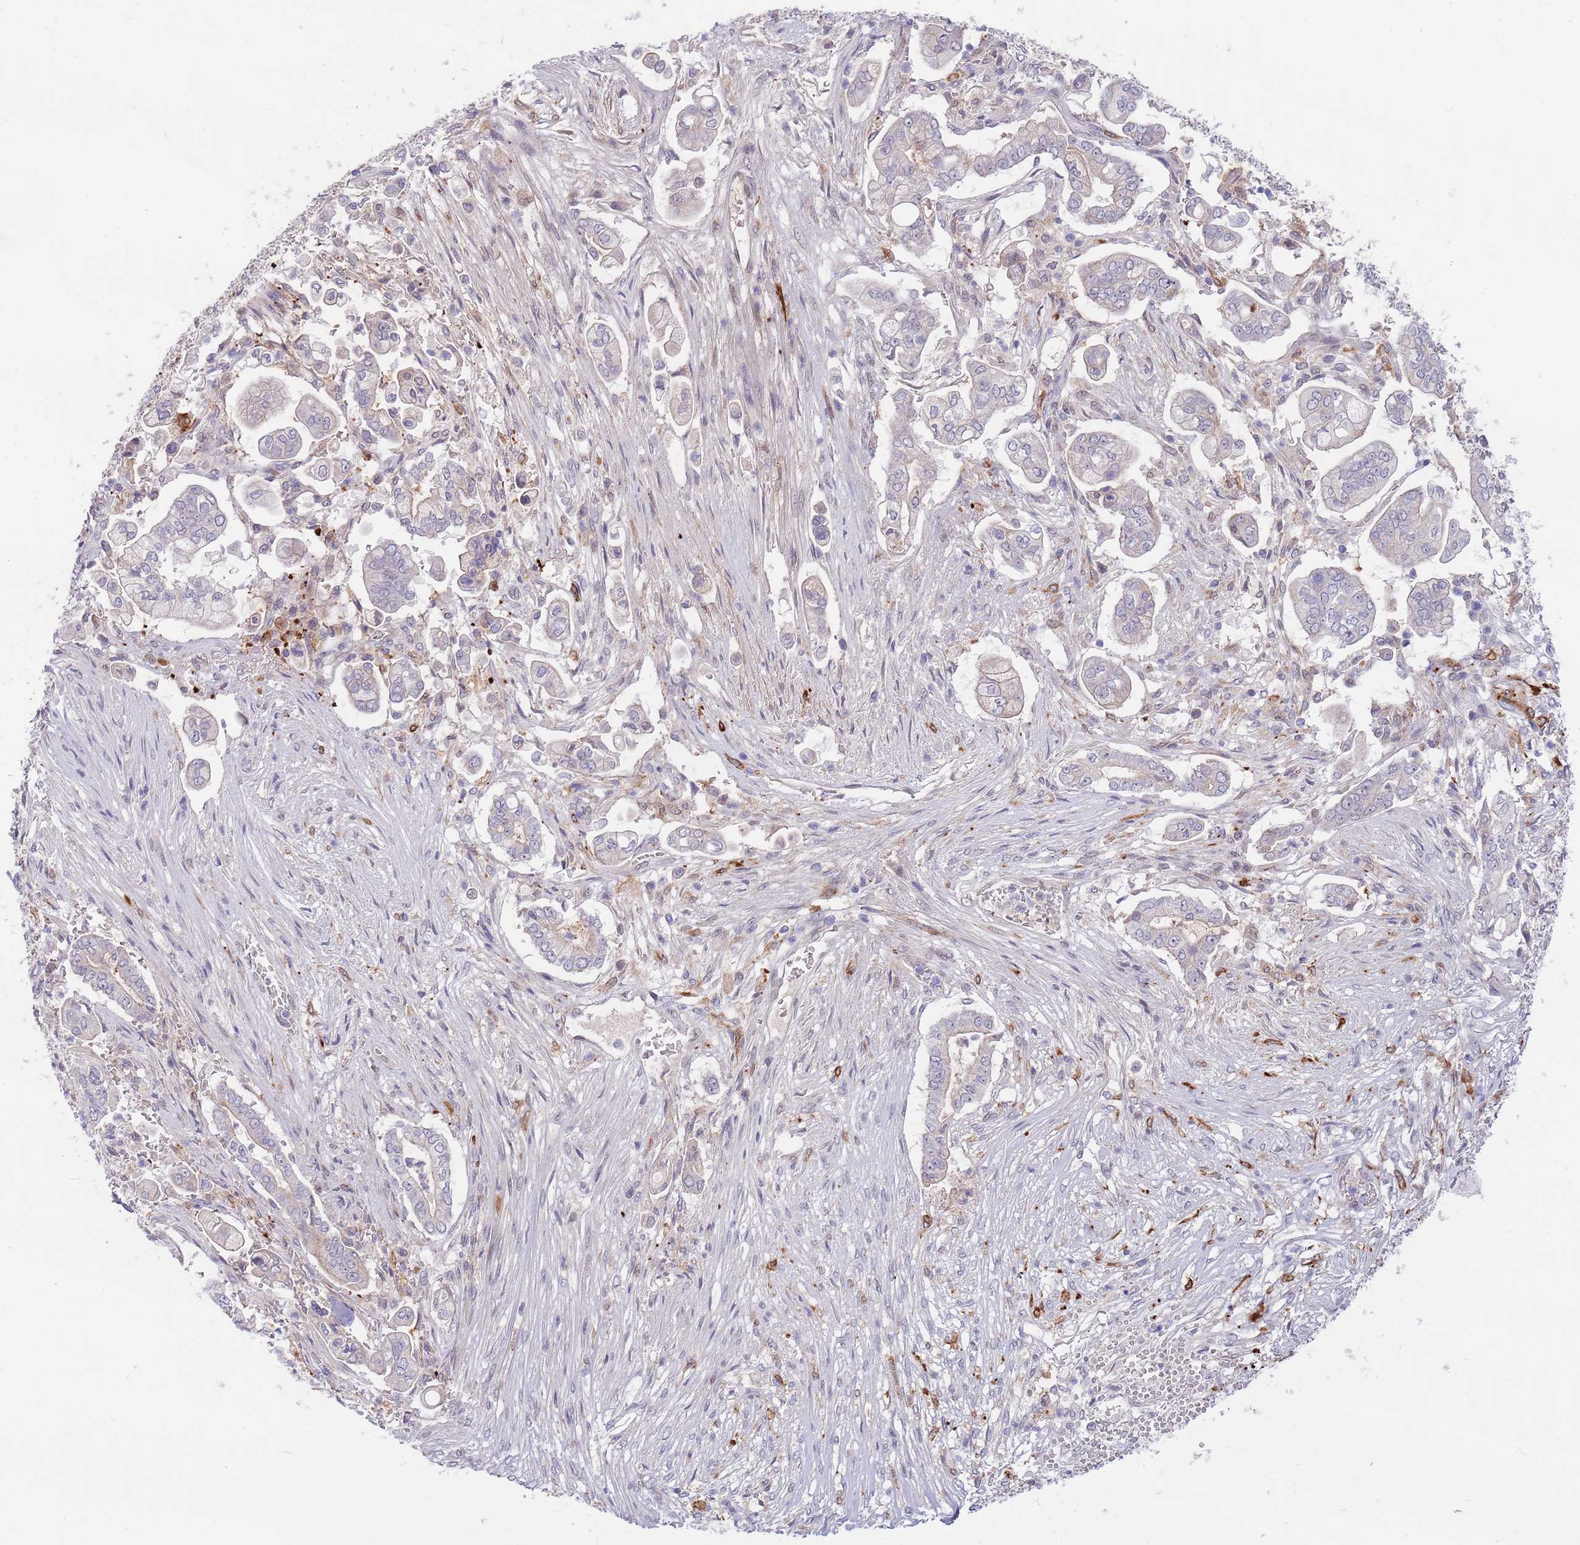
{"staining": {"intensity": "negative", "quantity": "none", "location": "none"}, "tissue": "pancreatic cancer", "cell_type": "Tumor cells", "image_type": "cancer", "snomed": [{"axis": "morphology", "description": "Adenocarcinoma, NOS"}, {"axis": "topography", "description": "Pancreas"}], "caption": "Tumor cells are negative for protein expression in human pancreatic cancer.", "gene": "NLRP6", "patient": {"sex": "female", "age": 69}}